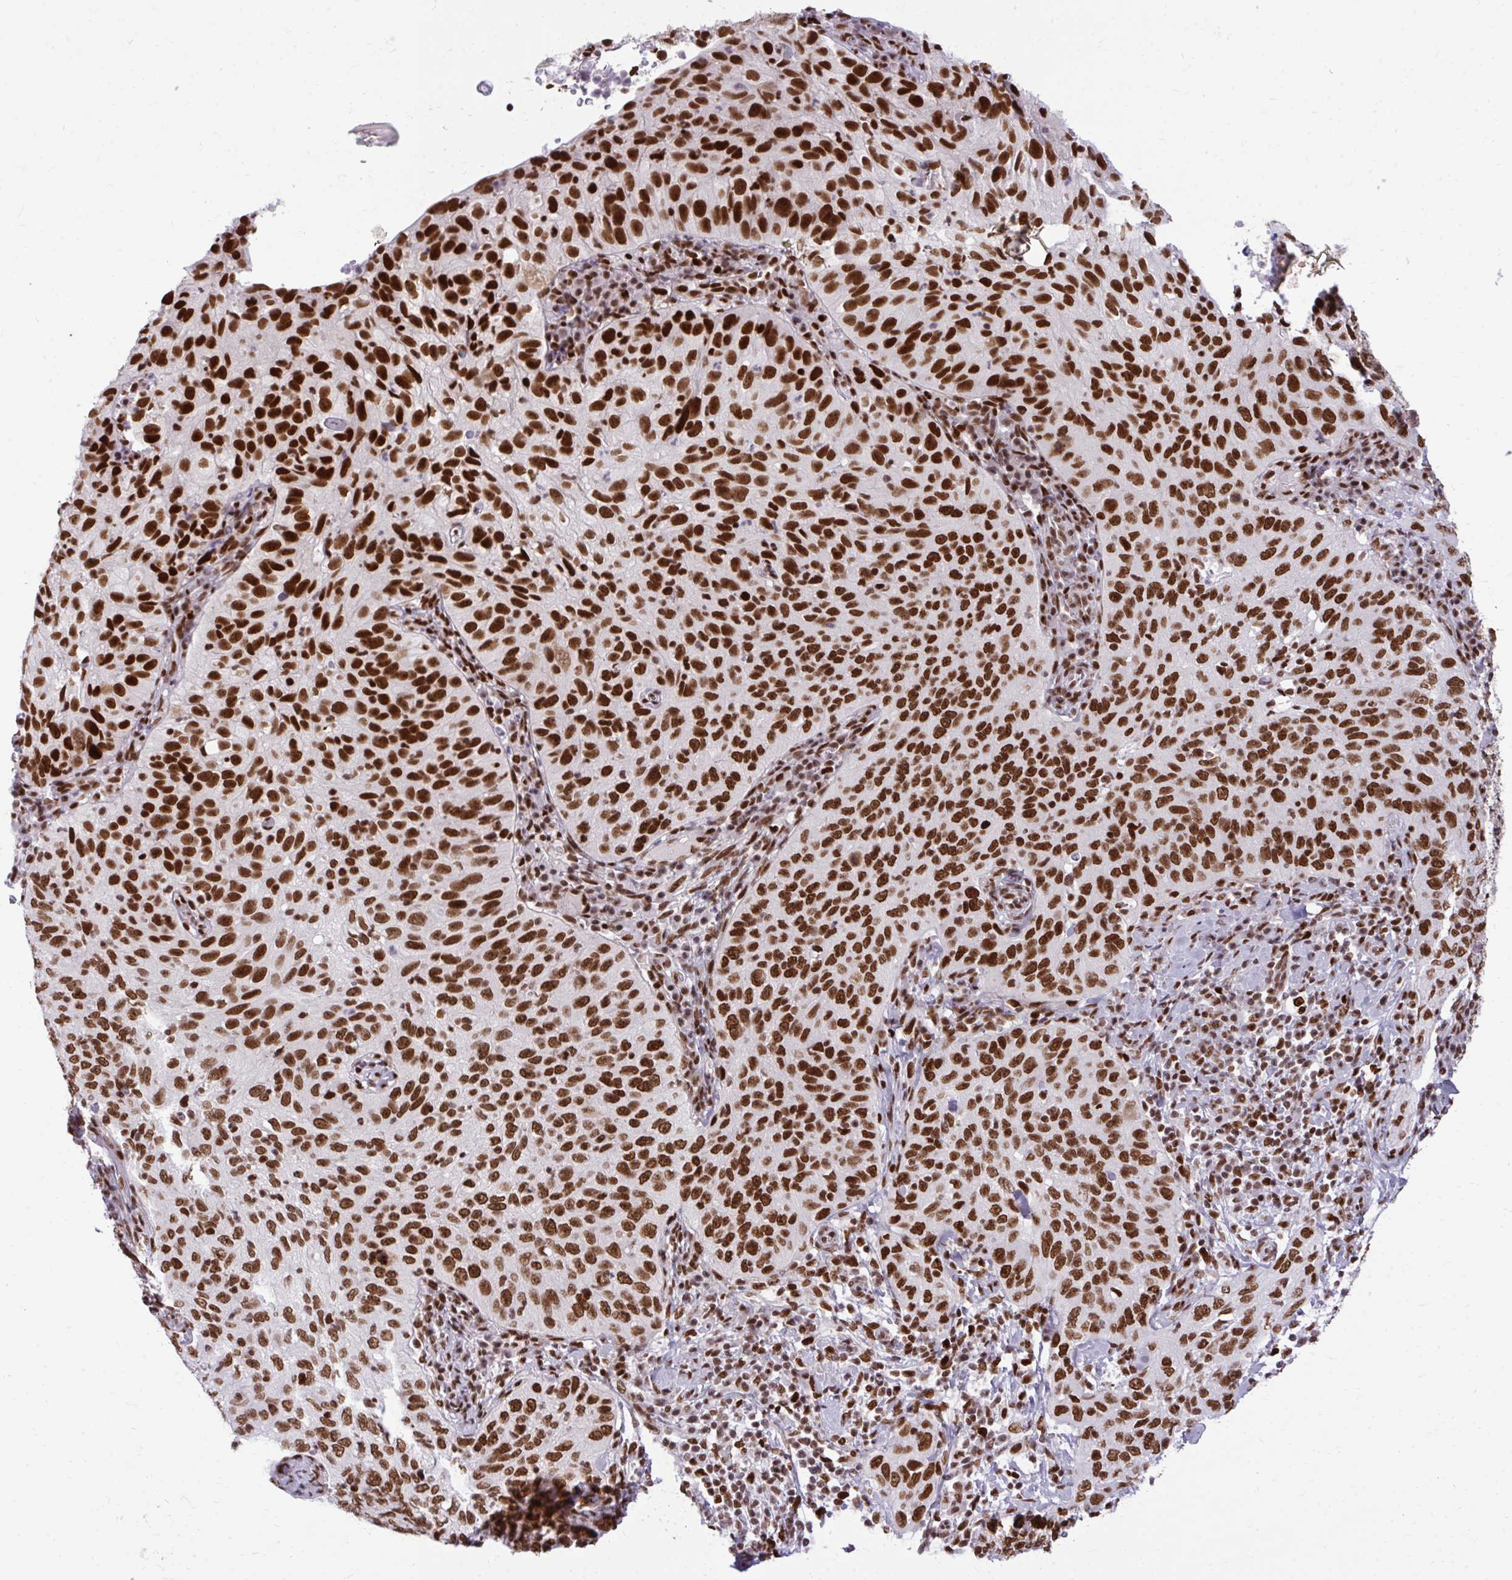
{"staining": {"intensity": "strong", "quantity": ">75%", "location": "nuclear"}, "tissue": "cervical cancer", "cell_type": "Tumor cells", "image_type": "cancer", "snomed": [{"axis": "morphology", "description": "Squamous cell carcinoma, NOS"}, {"axis": "topography", "description": "Cervix"}], "caption": "A brown stain labels strong nuclear expression of a protein in human squamous cell carcinoma (cervical) tumor cells.", "gene": "CDYL", "patient": {"sex": "female", "age": 52}}